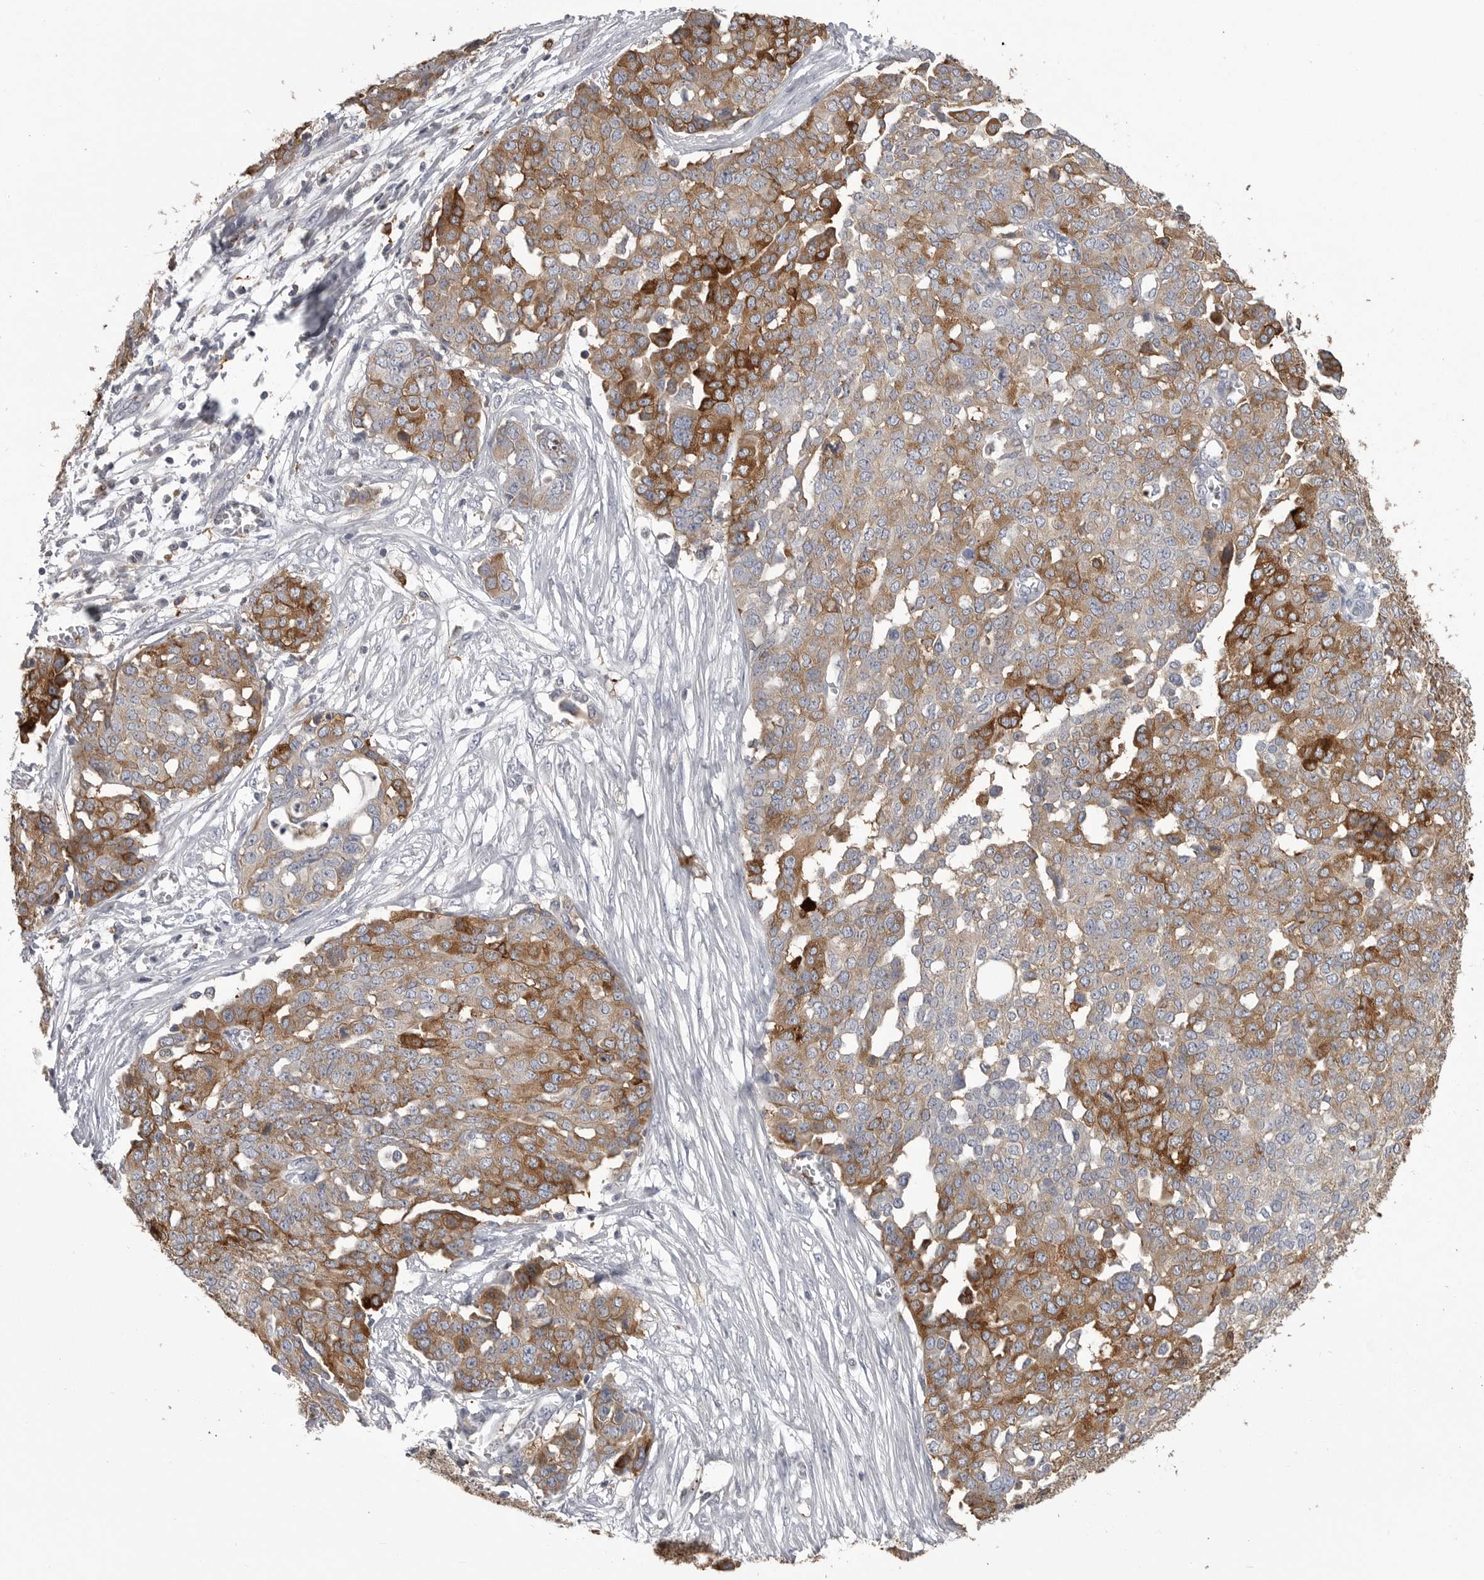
{"staining": {"intensity": "moderate", "quantity": ">75%", "location": "cytoplasmic/membranous"}, "tissue": "ovarian cancer", "cell_type": "Tumor cells", "image_type": "cancer", "snomed": [{"axis": "morphology", "description": "Cystadenocarcinoma, serous, NOS"}, {"axis": "topography", "description": "Soft tissue"}, {"axis": "topography", "description": "Ovary"}], "caption": "Ovarian serous cystadenocarcinoma was stained to show a protein in brown. There is medium levels of moderate cytoplasmic/membranous expression in about >75% of tumor cells.", "gene": "CMTM6", "patient": {"sex": "female", "age": 57}}